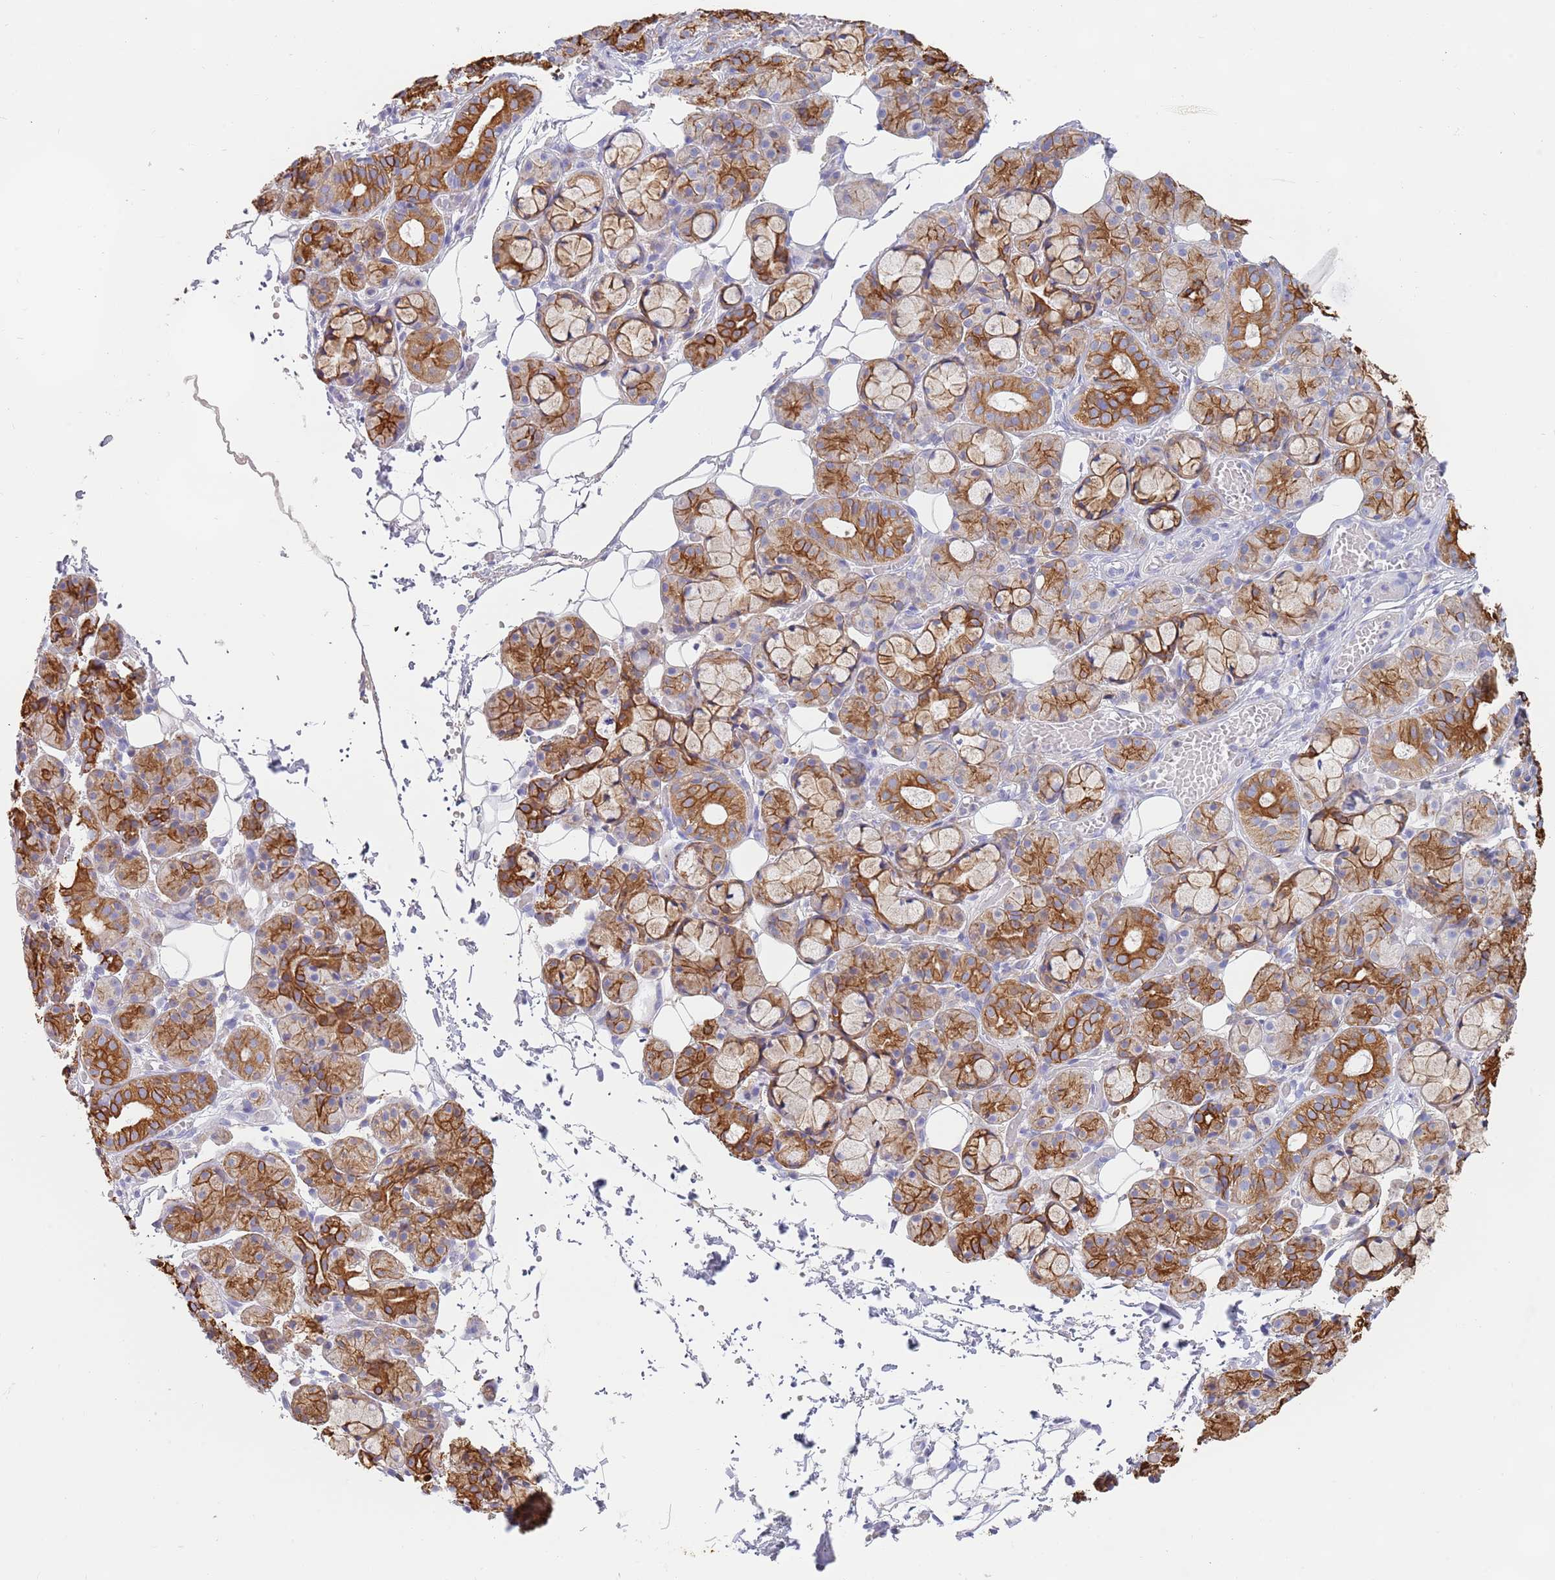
{"staining": {"intensity": "strong", "quantity": "25%-75%", "location": "cytoplasmic/membranous"}, "tissue": "salivary gland", "cell_type": "Glandular cells", "image_type": "normal", "snomed": [{"axis": "morphology", "description": "Normal tissue, NOS"}, {"axis": "topography", "description": "Salivary gland"}], "caption": "Immunohistochemistry (IHC) micrograph of unremarkable salivary gland: human salivary gland stained using immunohistochemistry (IHC) displays high levels of strong protein expression localized specifically in the cytoplasmic/membranous of glandular cells, appearing as a cytoplasmic/membranous brown color.", "gene": "CCDC149", "patient": {"sex": "male", "age": 63}}